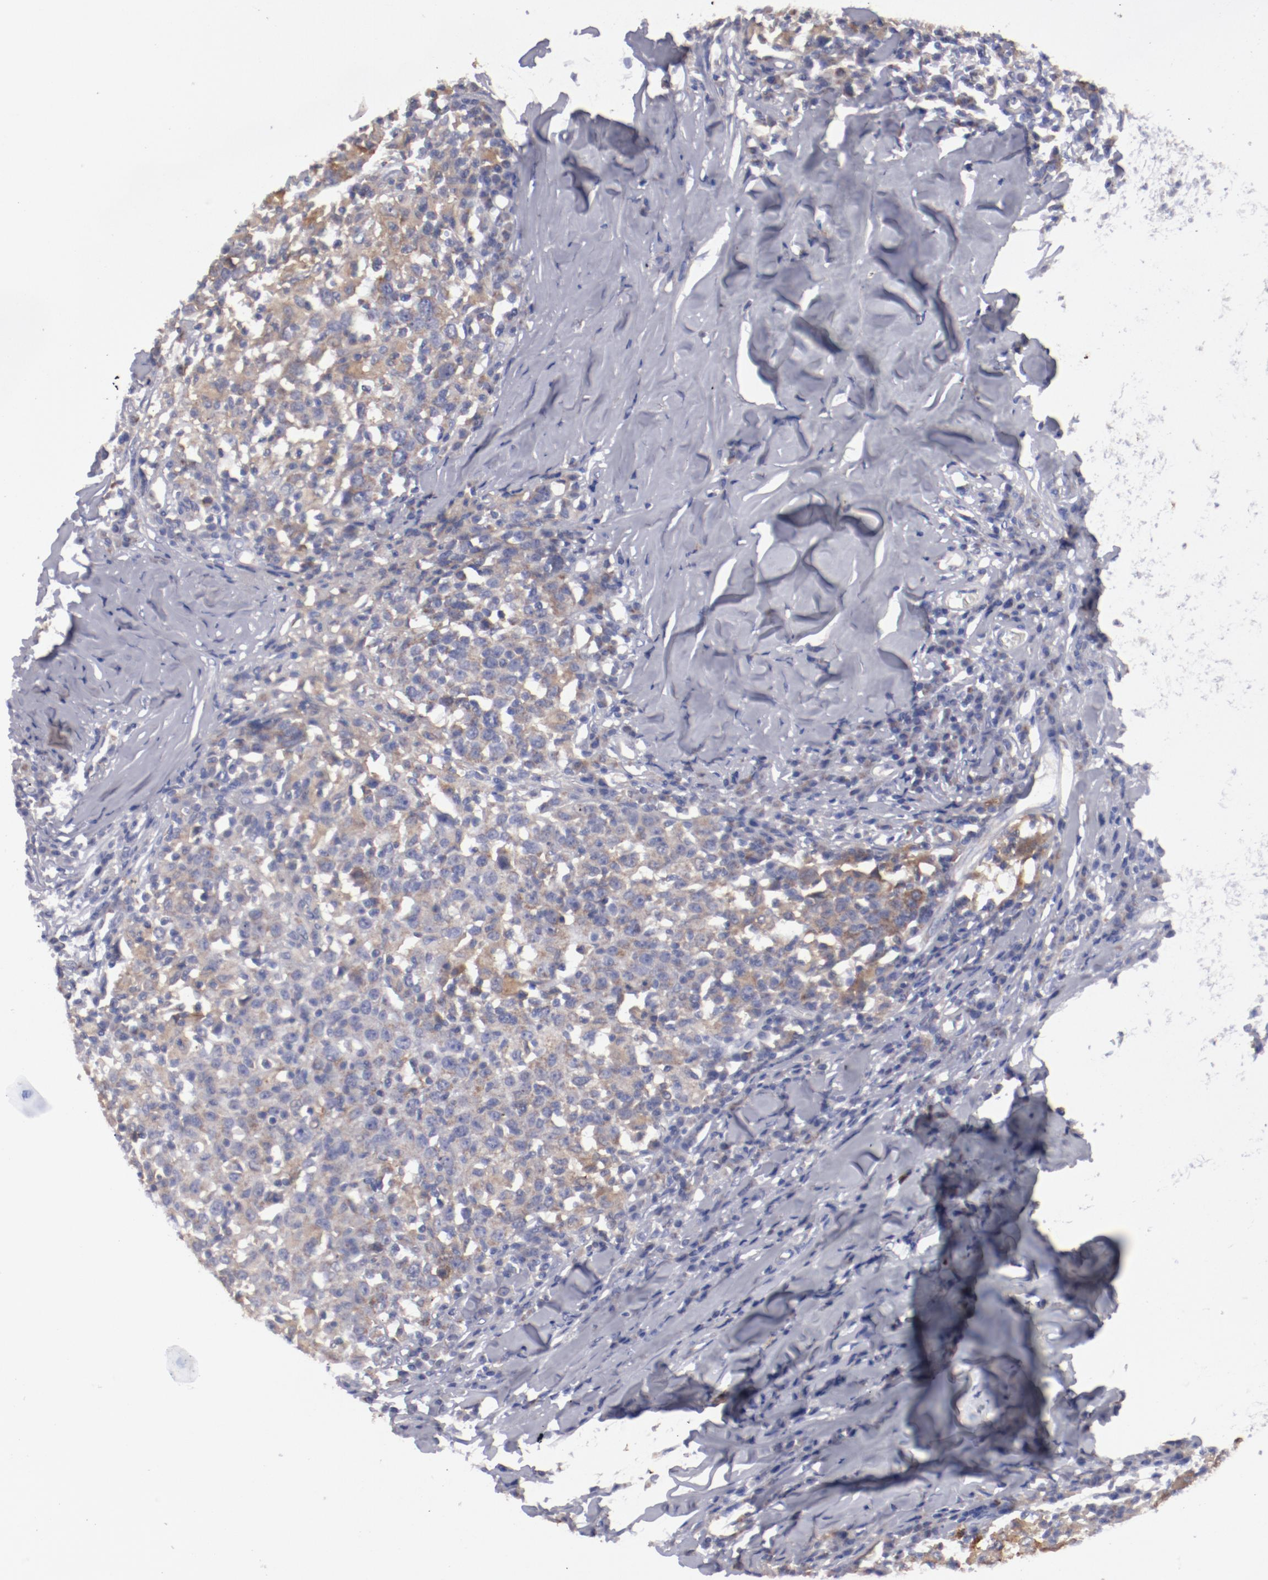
{"staining": {"intensity": "weak", "quantity": ">75%", "location": "cytoplasmic/membranous"}, "tissue": "head and neck cancer", "cell_type": "Tumor cells", "image_type": "cancer", "snomed": [{"axis": "morphology", "description": "Adenocarcinoma, NOS"}, {"axis": "topography", "description": "Salivary gland"}, {"axis": "topography", "description": "Head-Neck"}], "caption": "Immunohistochemistry (DAB) staining of head and neck cancer (adenocarcinoma) demonstrates weak cytoplasmic/membranous protein expression in approximately >75% of tumor cells.", "gene": "FGR", "patient": {"sex": "female", "age": 65}}